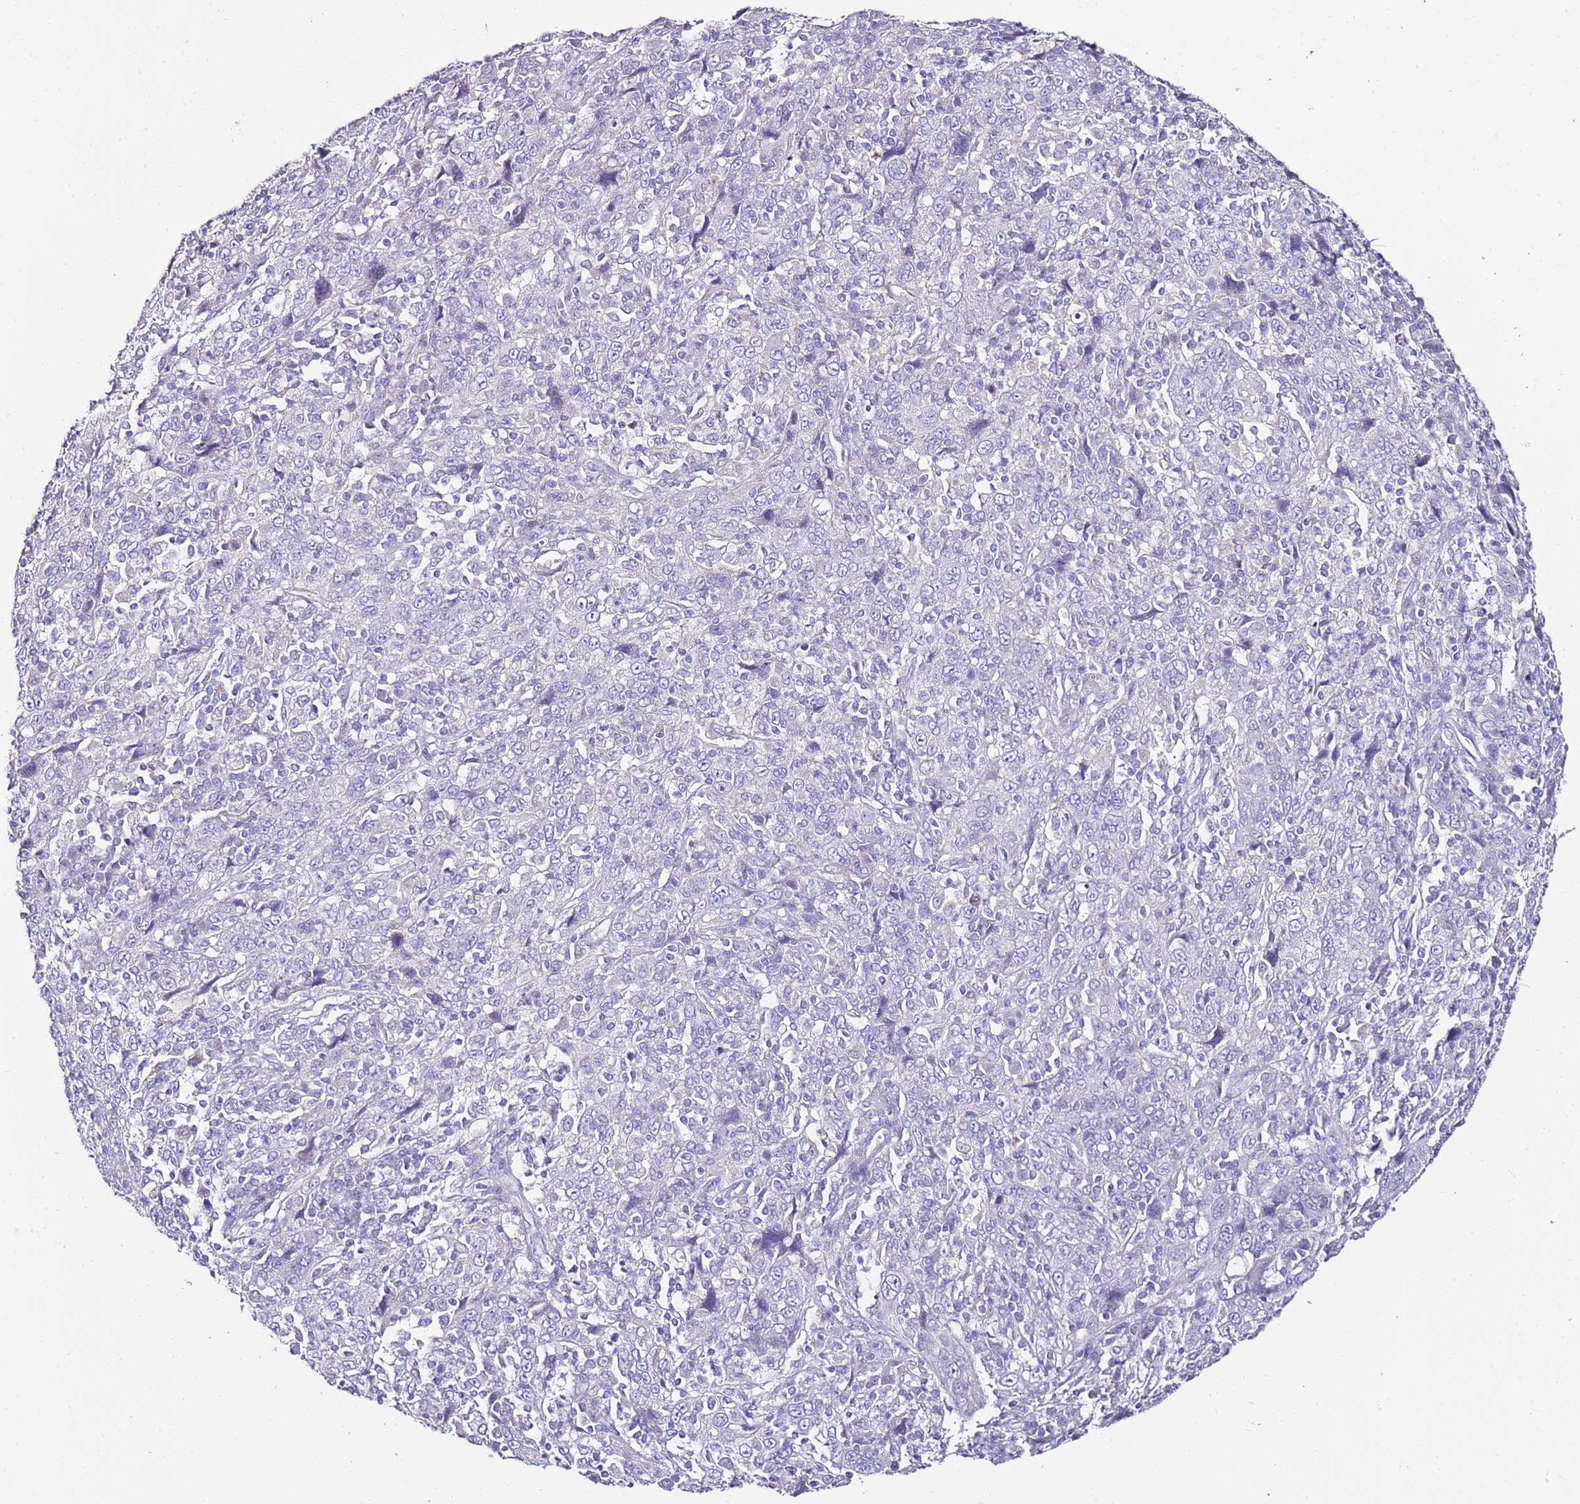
{"staining": {"intensity": "negative", "quantity": "none", "location": "none"}, "tissue": "cervical cancer", "cell_type": "Tumor cells", "image_type": "cancer", "snomed": [{"axis": "morphology", "description": "Squamous cell carcinoma, NOS"}, {"axis": "topography", "description": "Cervix"}], "caption": "Immunohistochemical staining of squamous cell carcinoma (cervical) shows no significant staining in tumor cells. Nuclei are stained in blue.", "gene": "MYBPC3", "patient": {"sex": "female", "age": 46}}